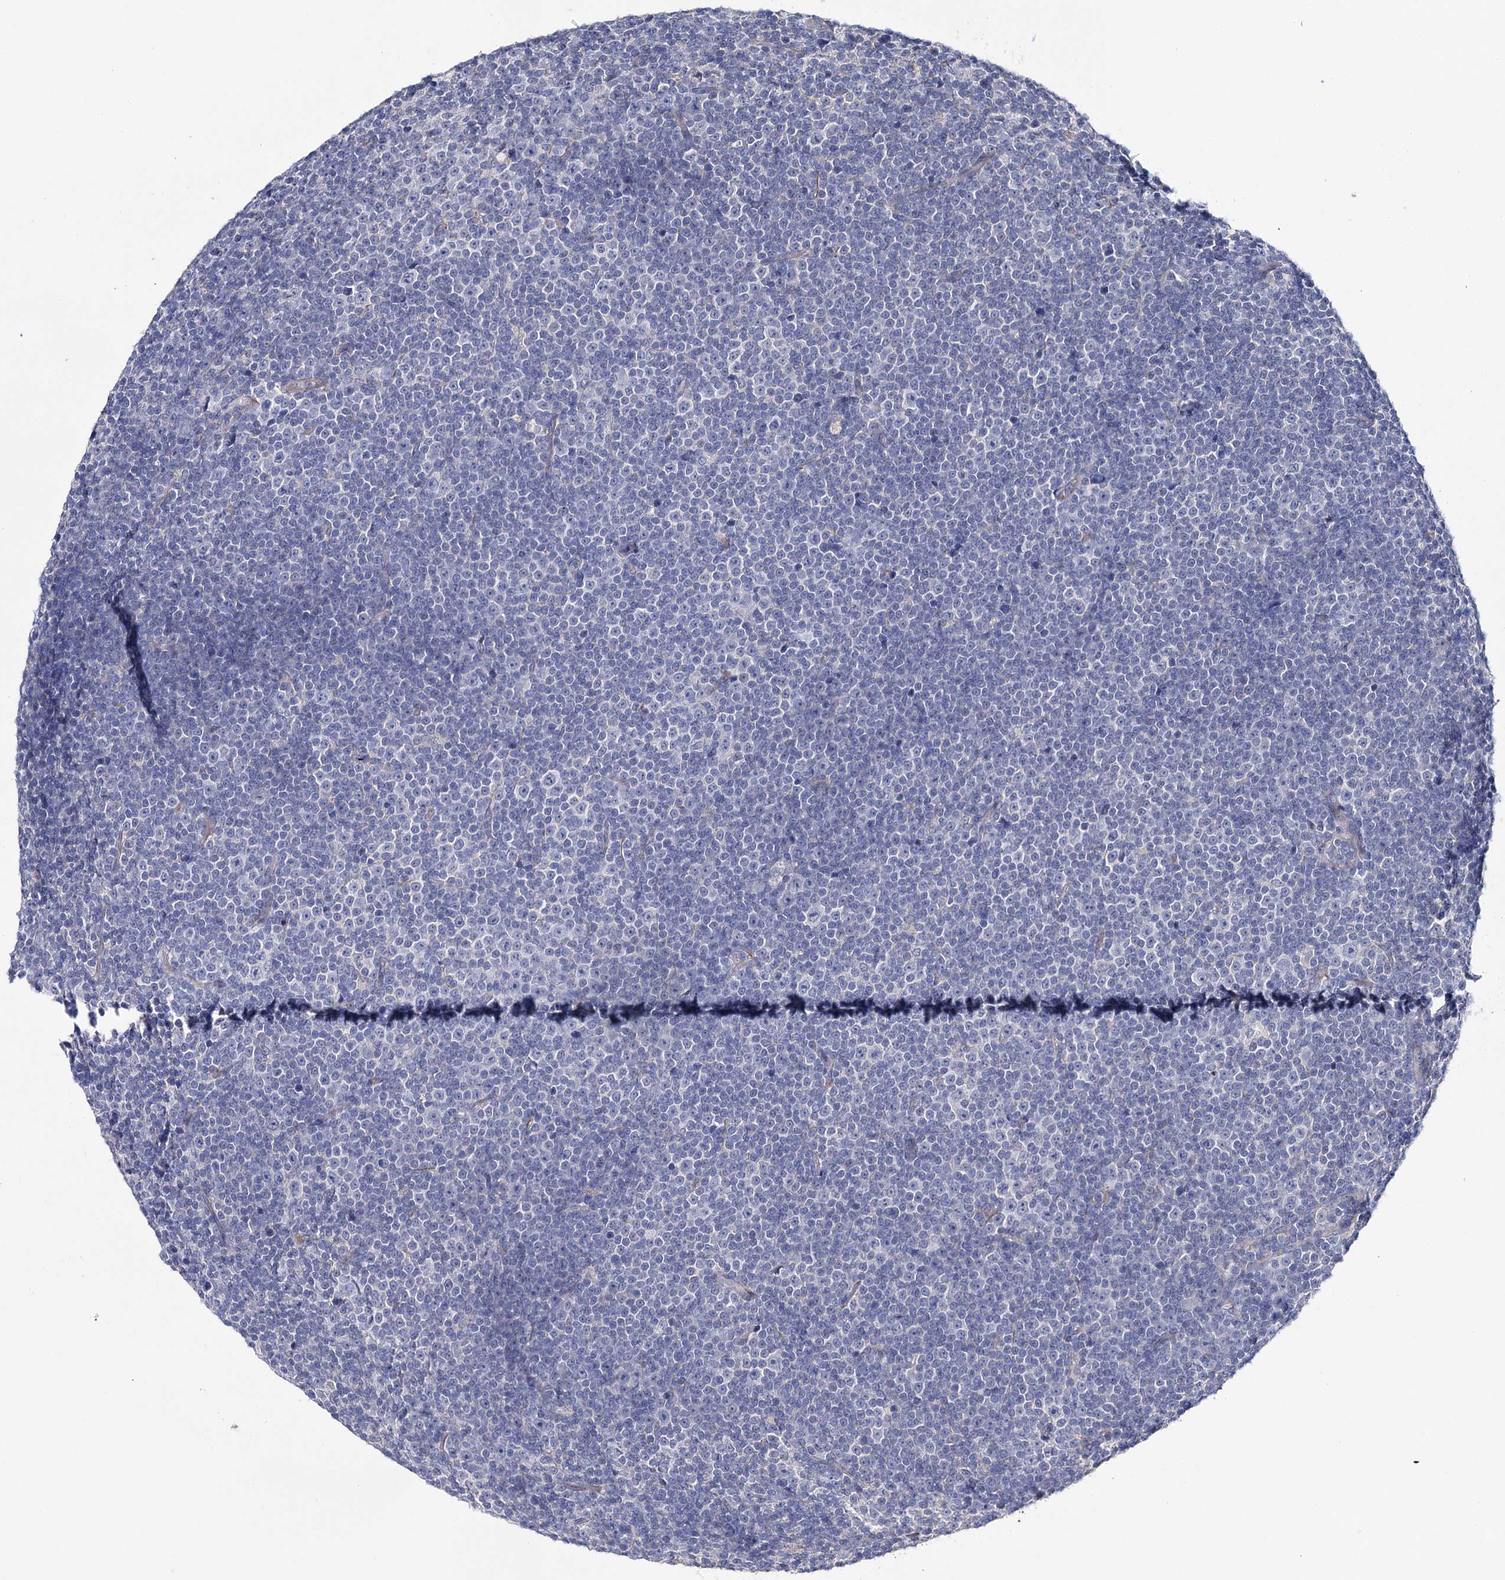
{"staining": {"intensity": "negative", "quantity": "none", "location": "none"}, "tissue": "lymphoma", "cell_type": "Tumor cells", "image_type": "cancer", "snomed": [{"axis": "morphology", "description": "Malignant lymphoma, non-Hodgkin's type, Low grade"}, {"axis": "topography", "description": "Lymph node"}], "caption": "Immunohistochemical staining of malignant lymphoma, non-Hodgkin's type (low-grade) demonstrates no significant expression in tumor cells. (DAB (3,3'-diaminobenzidine) immunohistochemistry with hematoxylin counter stain).", "gene": "EPYC", "patient": {"sex": "female", "age": 67}}